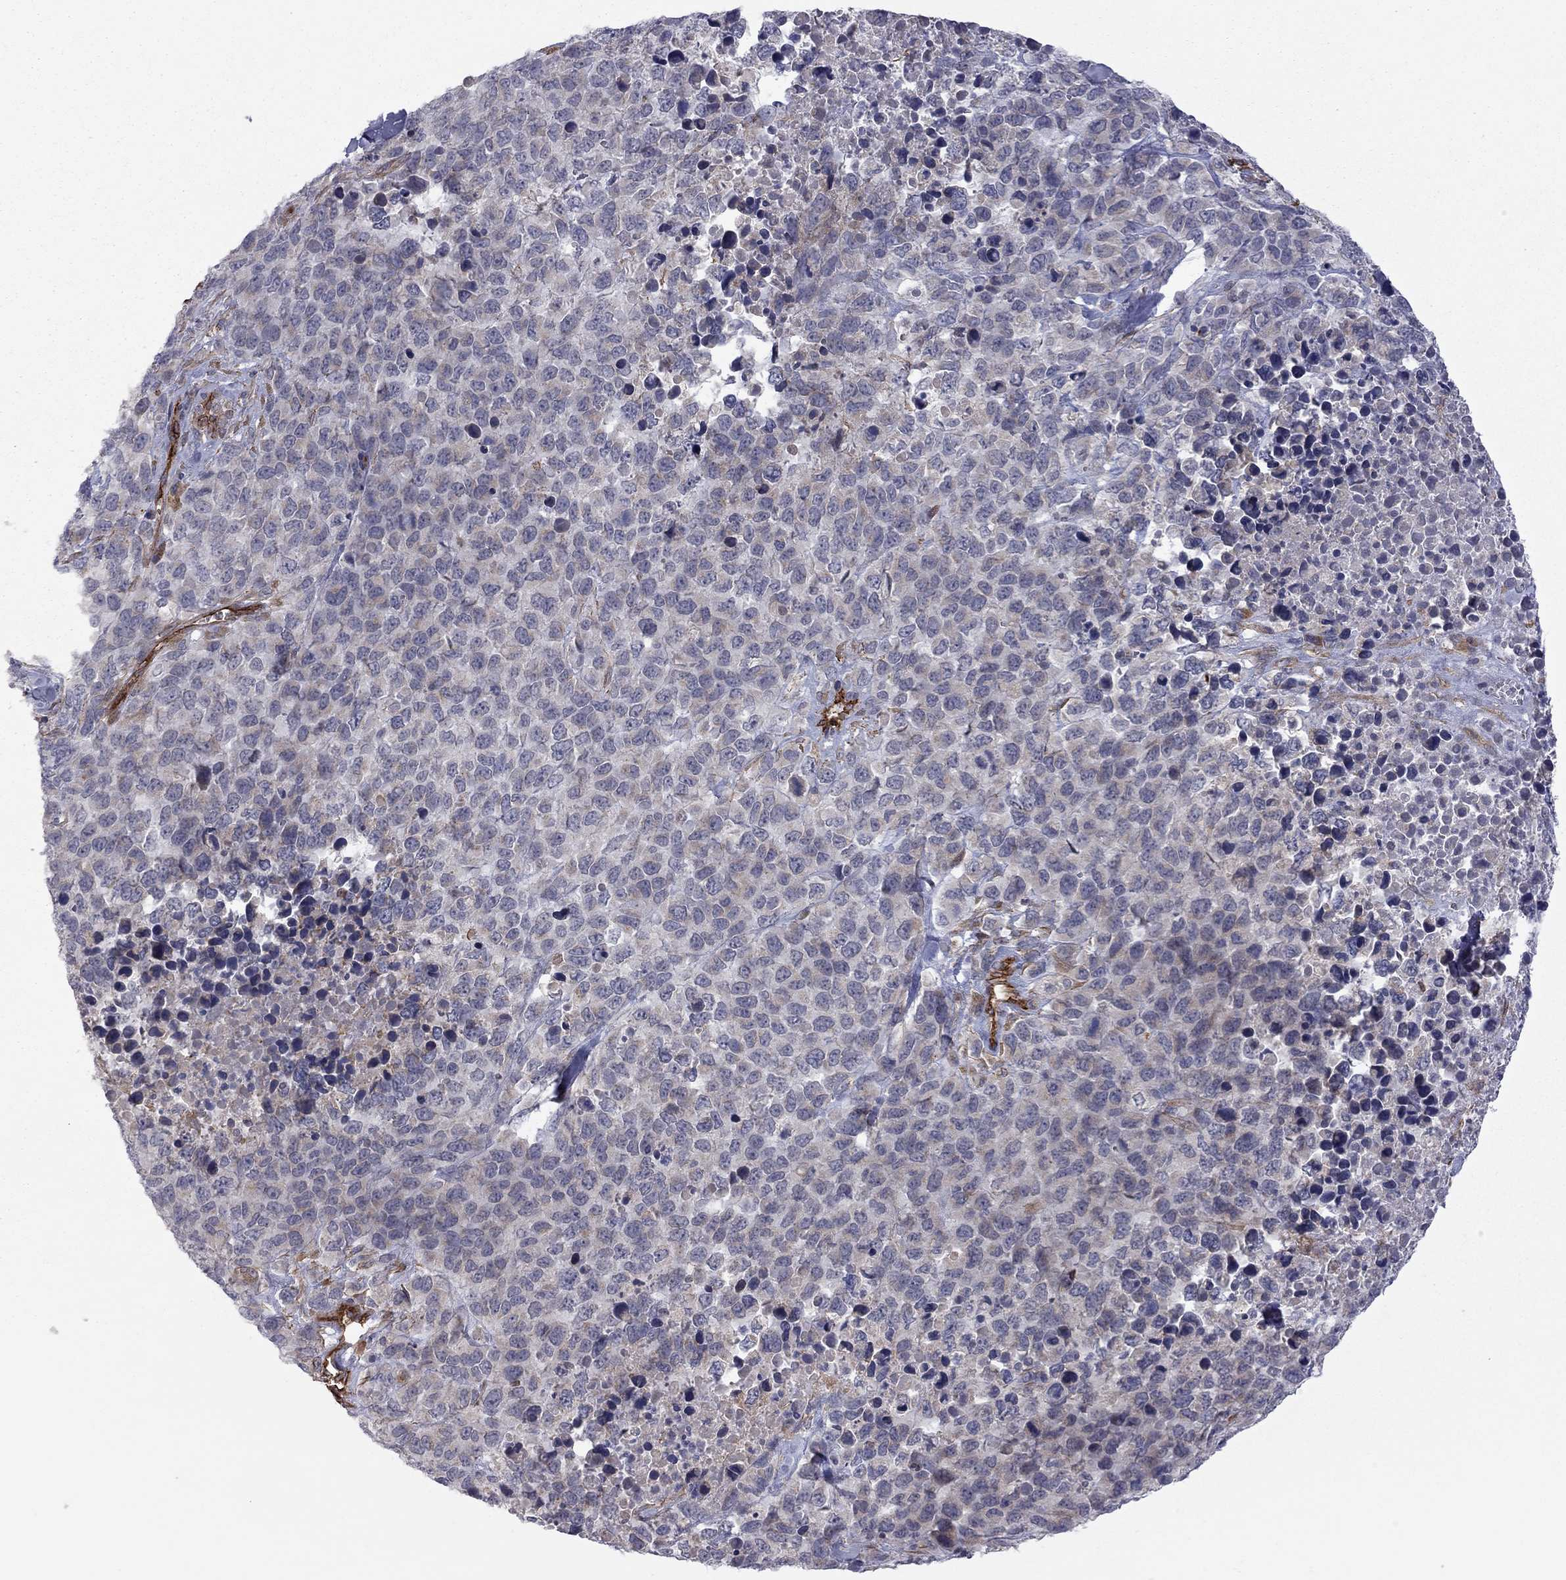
{"staining": {"intensity": "negative", "quantity": "none", "location": "none"}, "tissue": "melanoma", "cell_type": "Tumor cells", "image_type": "cancer", "snomed": [{"axis": "morphology", "description": "Malignant melanoma, Metastatic site"}, {"axis": "topography", "description": "Skin"}], "caption": "Immunohistochemistry photomicrograph of neoplastic tissue: melanoma stained with DAB exhibits no significant protein staining in tumor cells. (DAB immunohistochemistry (IHC) with hematoxylin counter stain).", "gene": "EXOC3L2", "patient": {"sex": "male", "age": 84}}